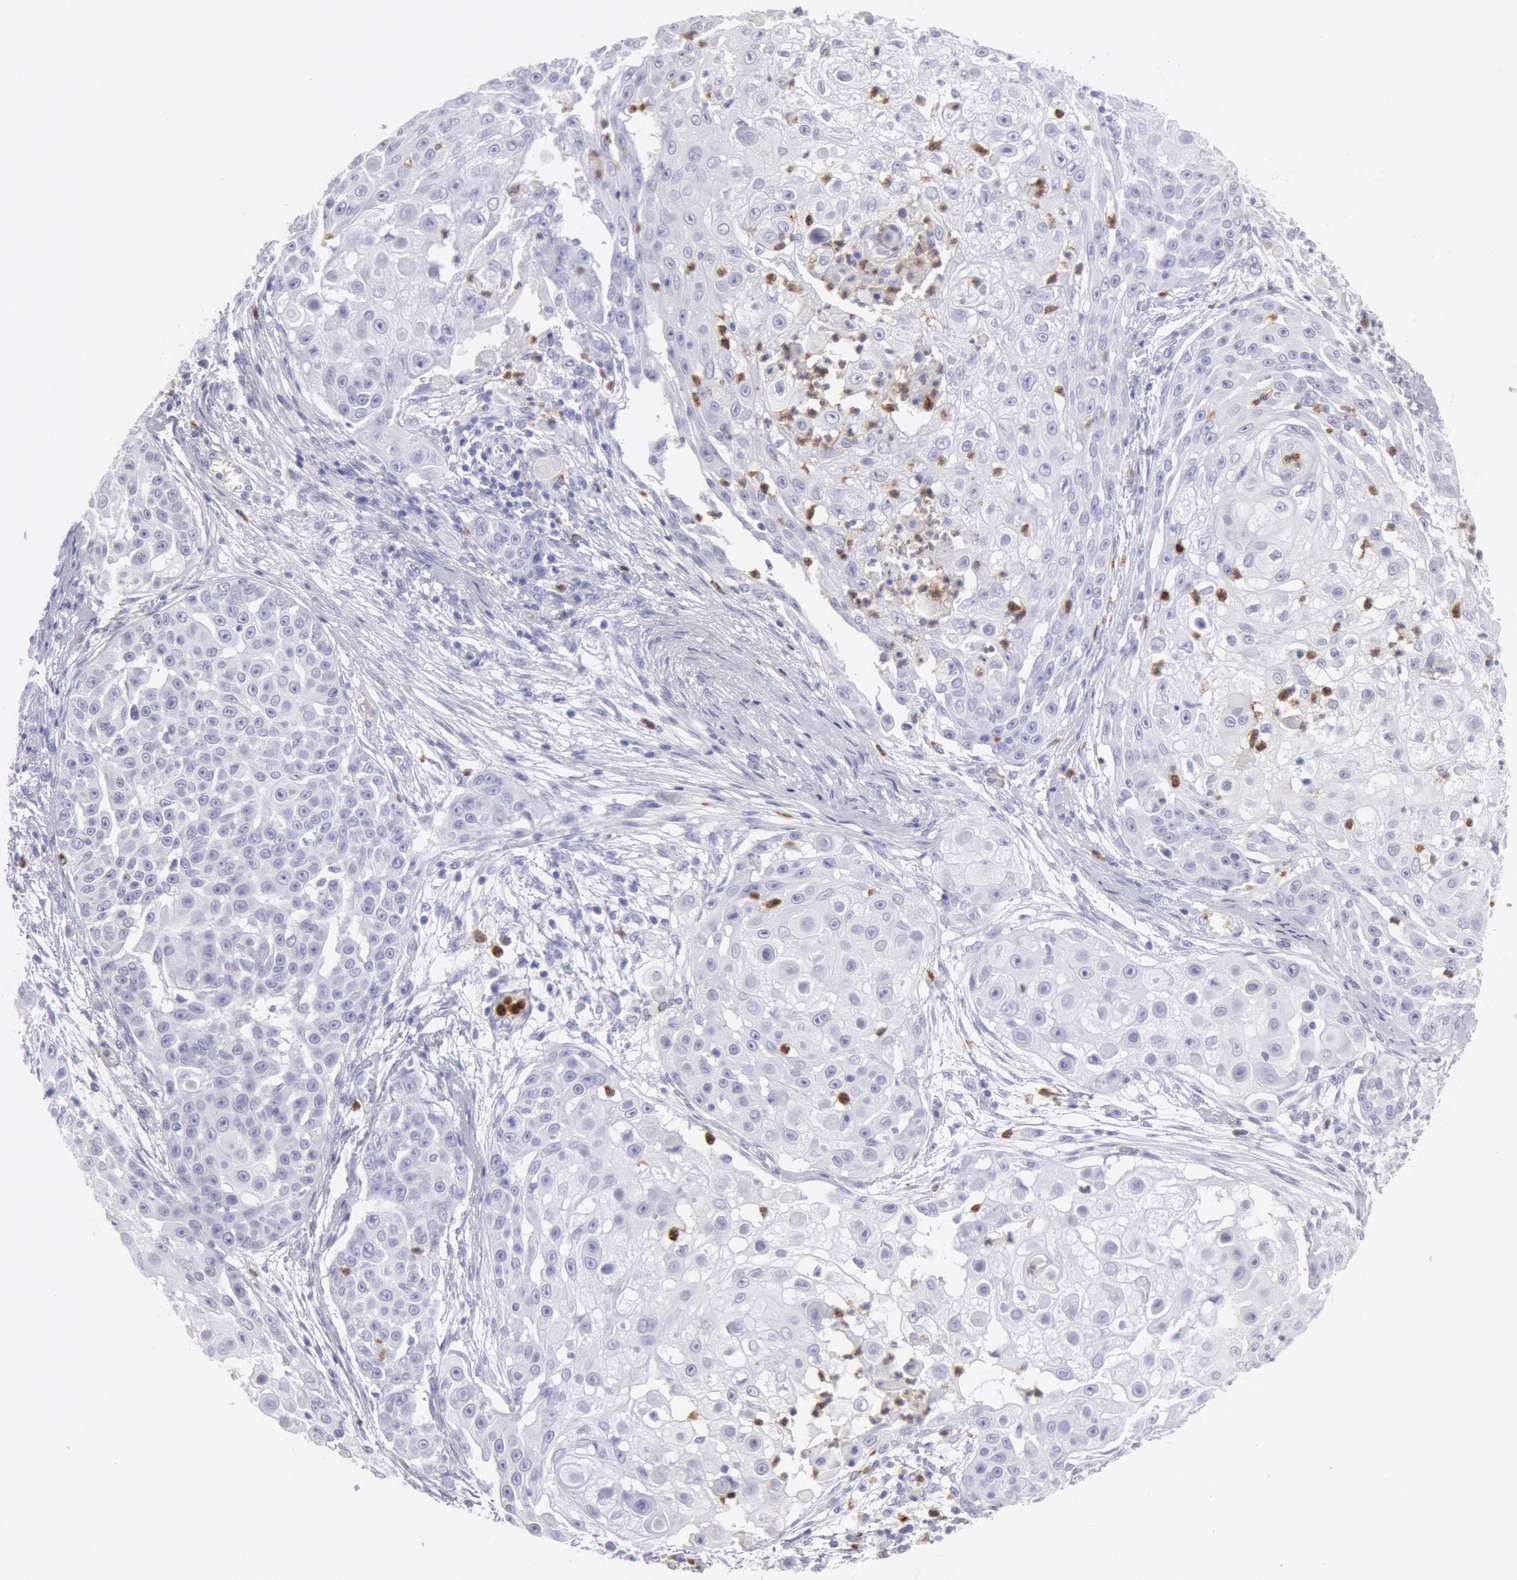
{"staining": {"intensity": "negative", "quantity": "none", "location": "none"}, "tissue": "skin cancer", "cell_type": "Tumor cells", "image_type": "cancer", "snomed": [{"axis": "morphology", "description": "Squamous cell carcinoma, NOS"}, {"axis": "topography", "description": "Skin"}], "caption": "This image is of skin squamous cell carcinoma stained with immunohistochemistry (IHC) to label a protein in brown with the nuclei are counter-stained blue. There is no staining in tumor cells.", "gene": "FCN1", "patient": {"sex": "female", "age": 57}}